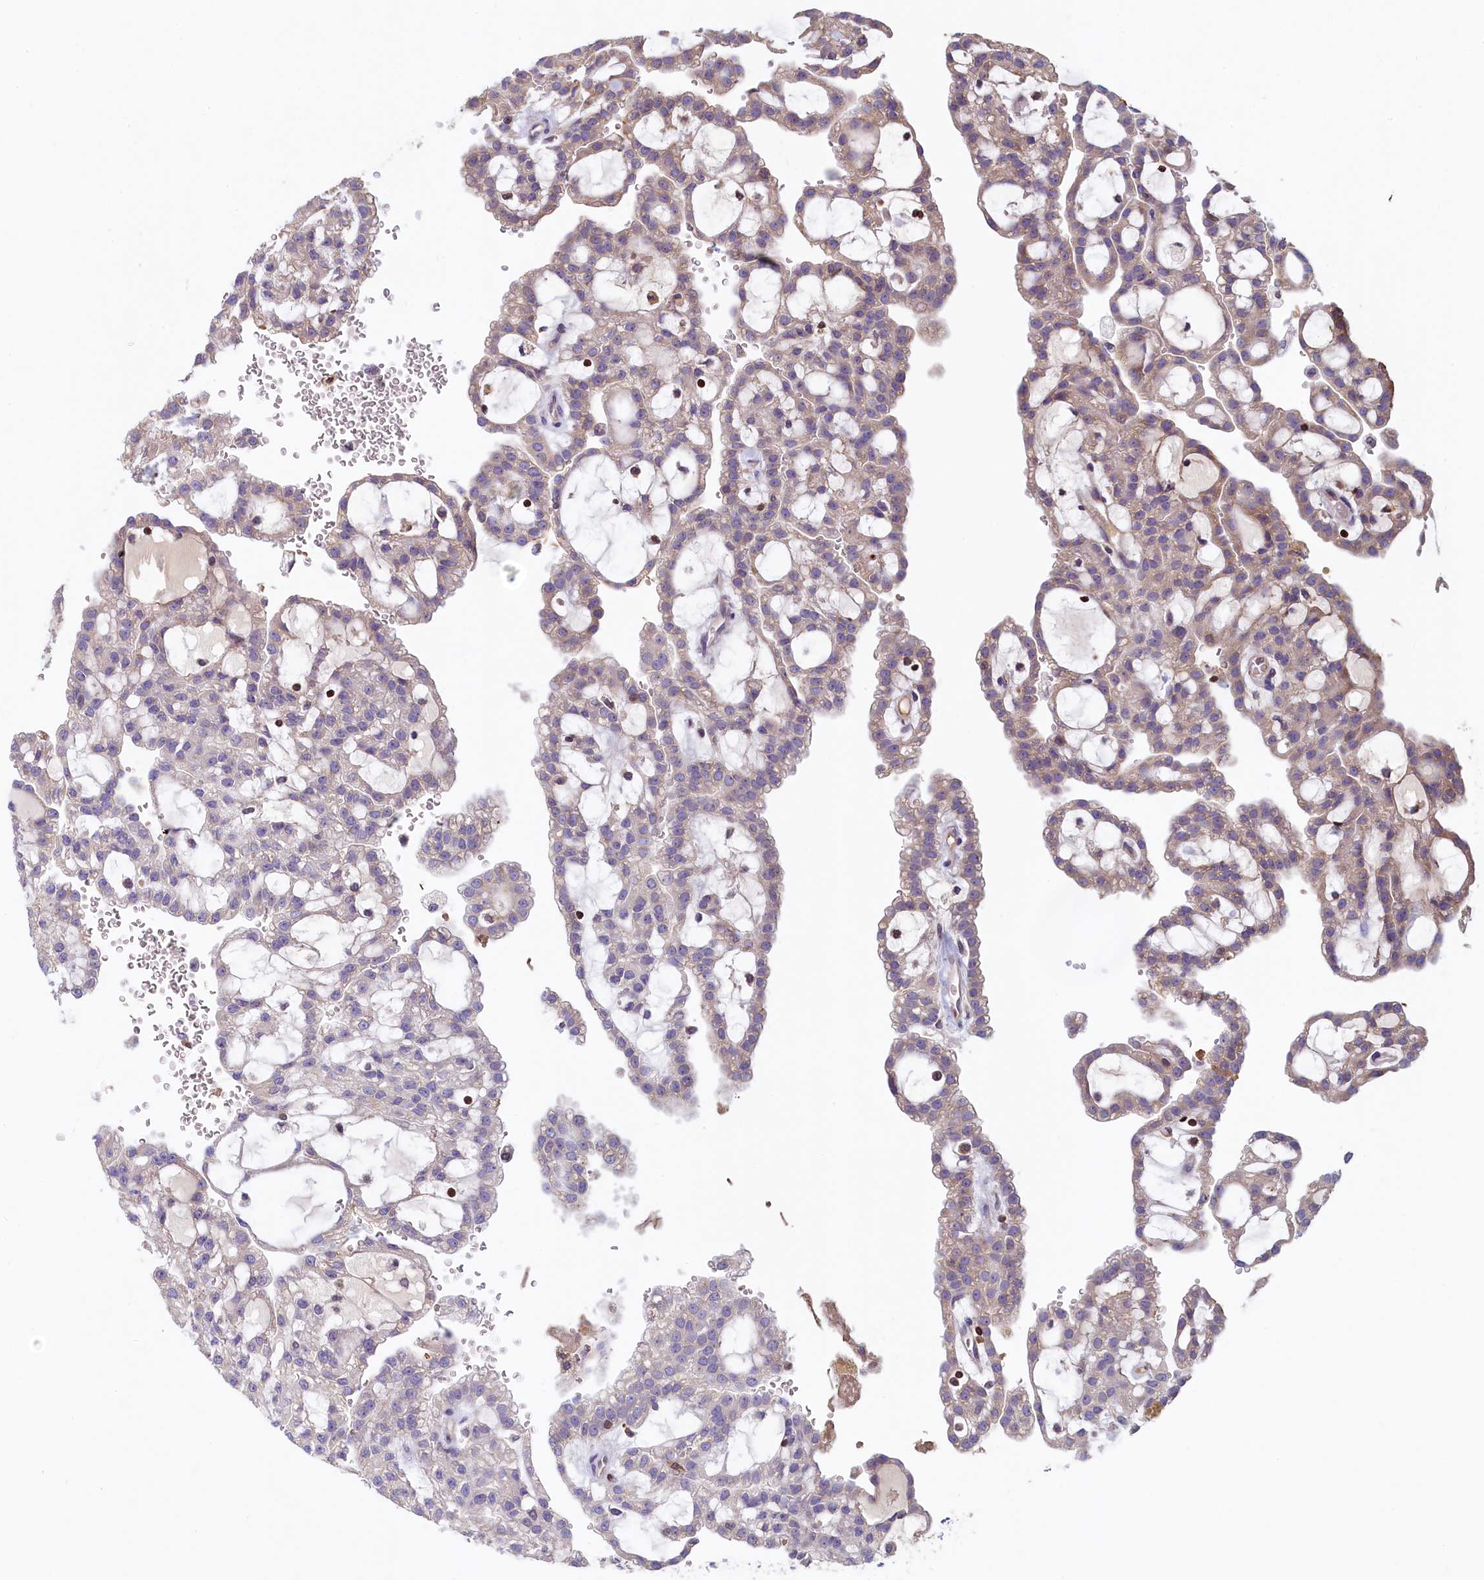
{"staining": {"intensity": "weak", "quantity": "<25%", "location": "cytoplasmic/membranous"}, "tissue": "renal cancer", "cell_type": "Tumor cells", "image_type": "cancer", "snomed": [{"axis": "morphology", "description": "Adenocarcinoma, NOS"}, {"axis": "topography", "description": "Kidney"}], "caption": "Immunohistochemical staining of renal cancer shows no significant expression in tumor cells.", "gene": "TRAF3IP3", "patient": {"sex": "male", "age": 63}}